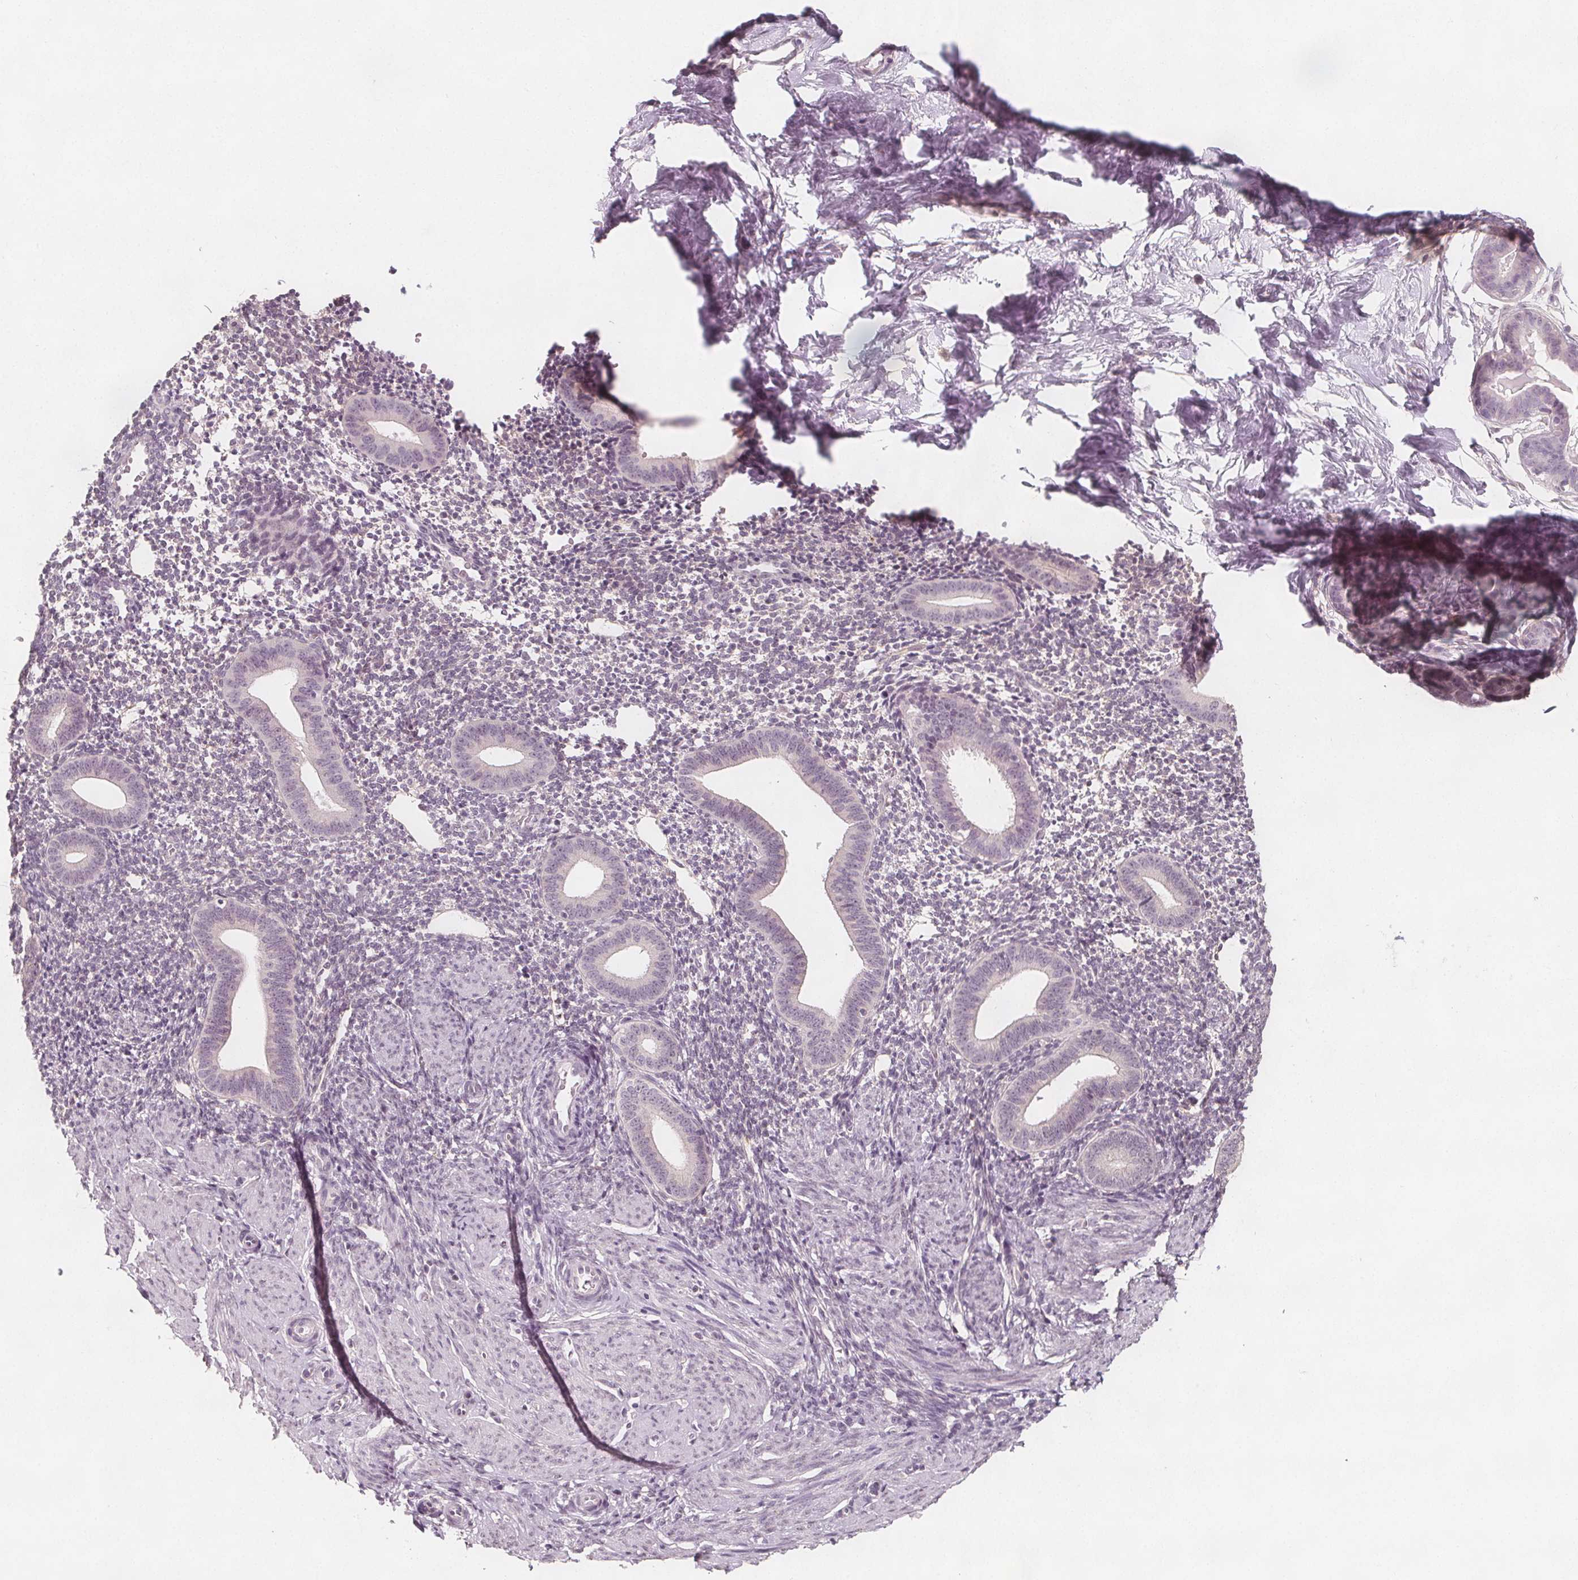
{"staining": {"intensity": "negative", "quantity": "none", "location": "none"}, "tissue": "endometrium", "cell_type": "Cells in endometrial stroma", "image_type": "normal", "snomed": [{"axis": "morphology", "description": "Normal tissue, NOS"}, {"axis": "topography", "description": "Endometrium"}], "caption": "Endometrium stained for a protein using immunohistochemistry (IHC) reveals no staining cells in endometrial stroma.", "gene": "C1orf167", "patient": {"sex": "female", "age": 40}}